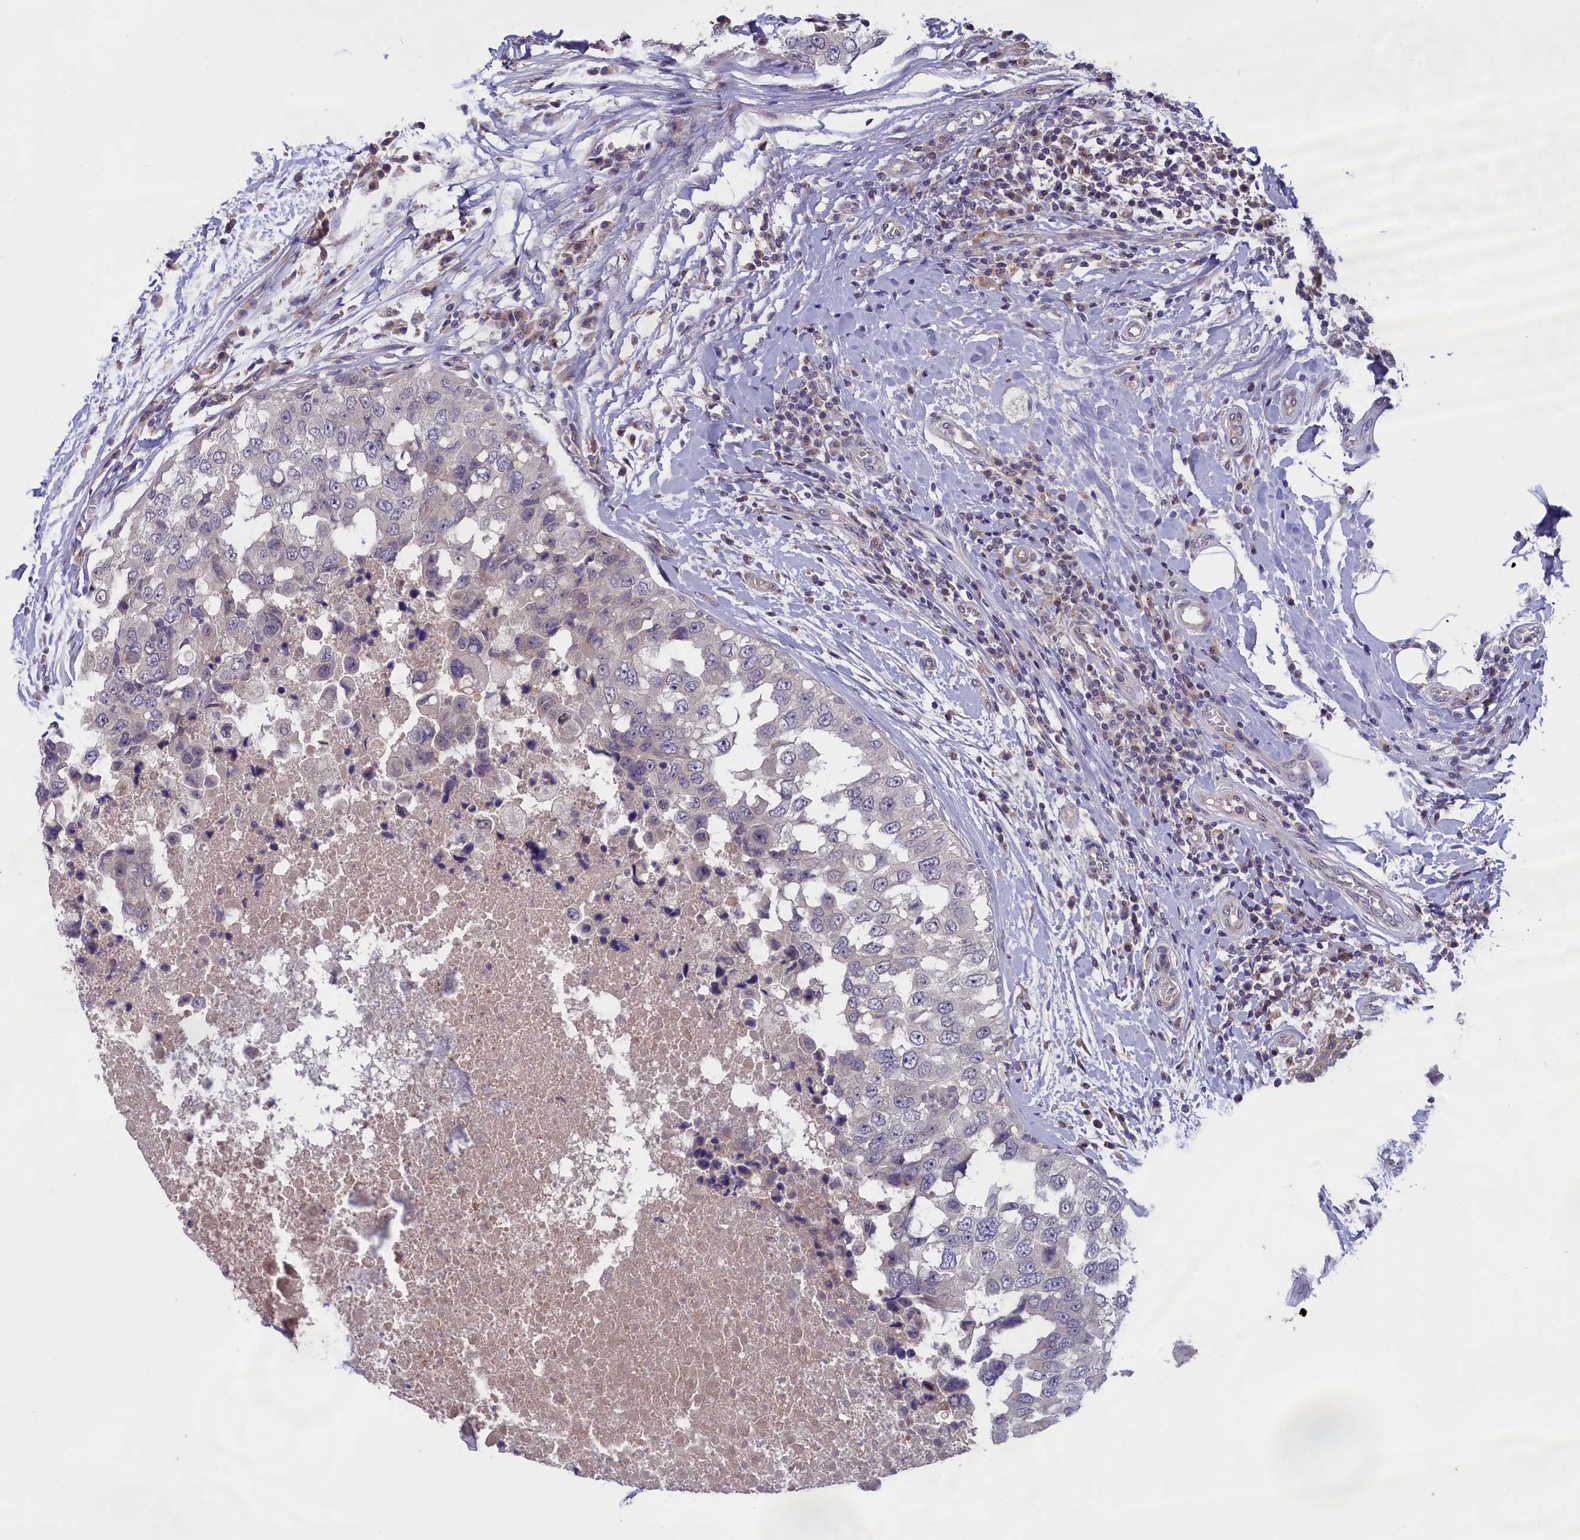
{"staining": {"intensity": "negative", "quantity": "none", "location": "none"}, "tissue": "breast cancer", "cell_type": "Tumor cells", "image_type": "cancer", "snomed": [{"axis": "morphology", "description": "Duct carcinoma"}, {"axis": "topography", "description": "Breast"}], "caption": "The immunohistochemistry (IHC) histopathology image has no significant staining in tumor cells of infiltrating ductal carcinoma (breast) tissue.", "gene": "IGFALS", "patient": {"sex": "female", "age": 27}}